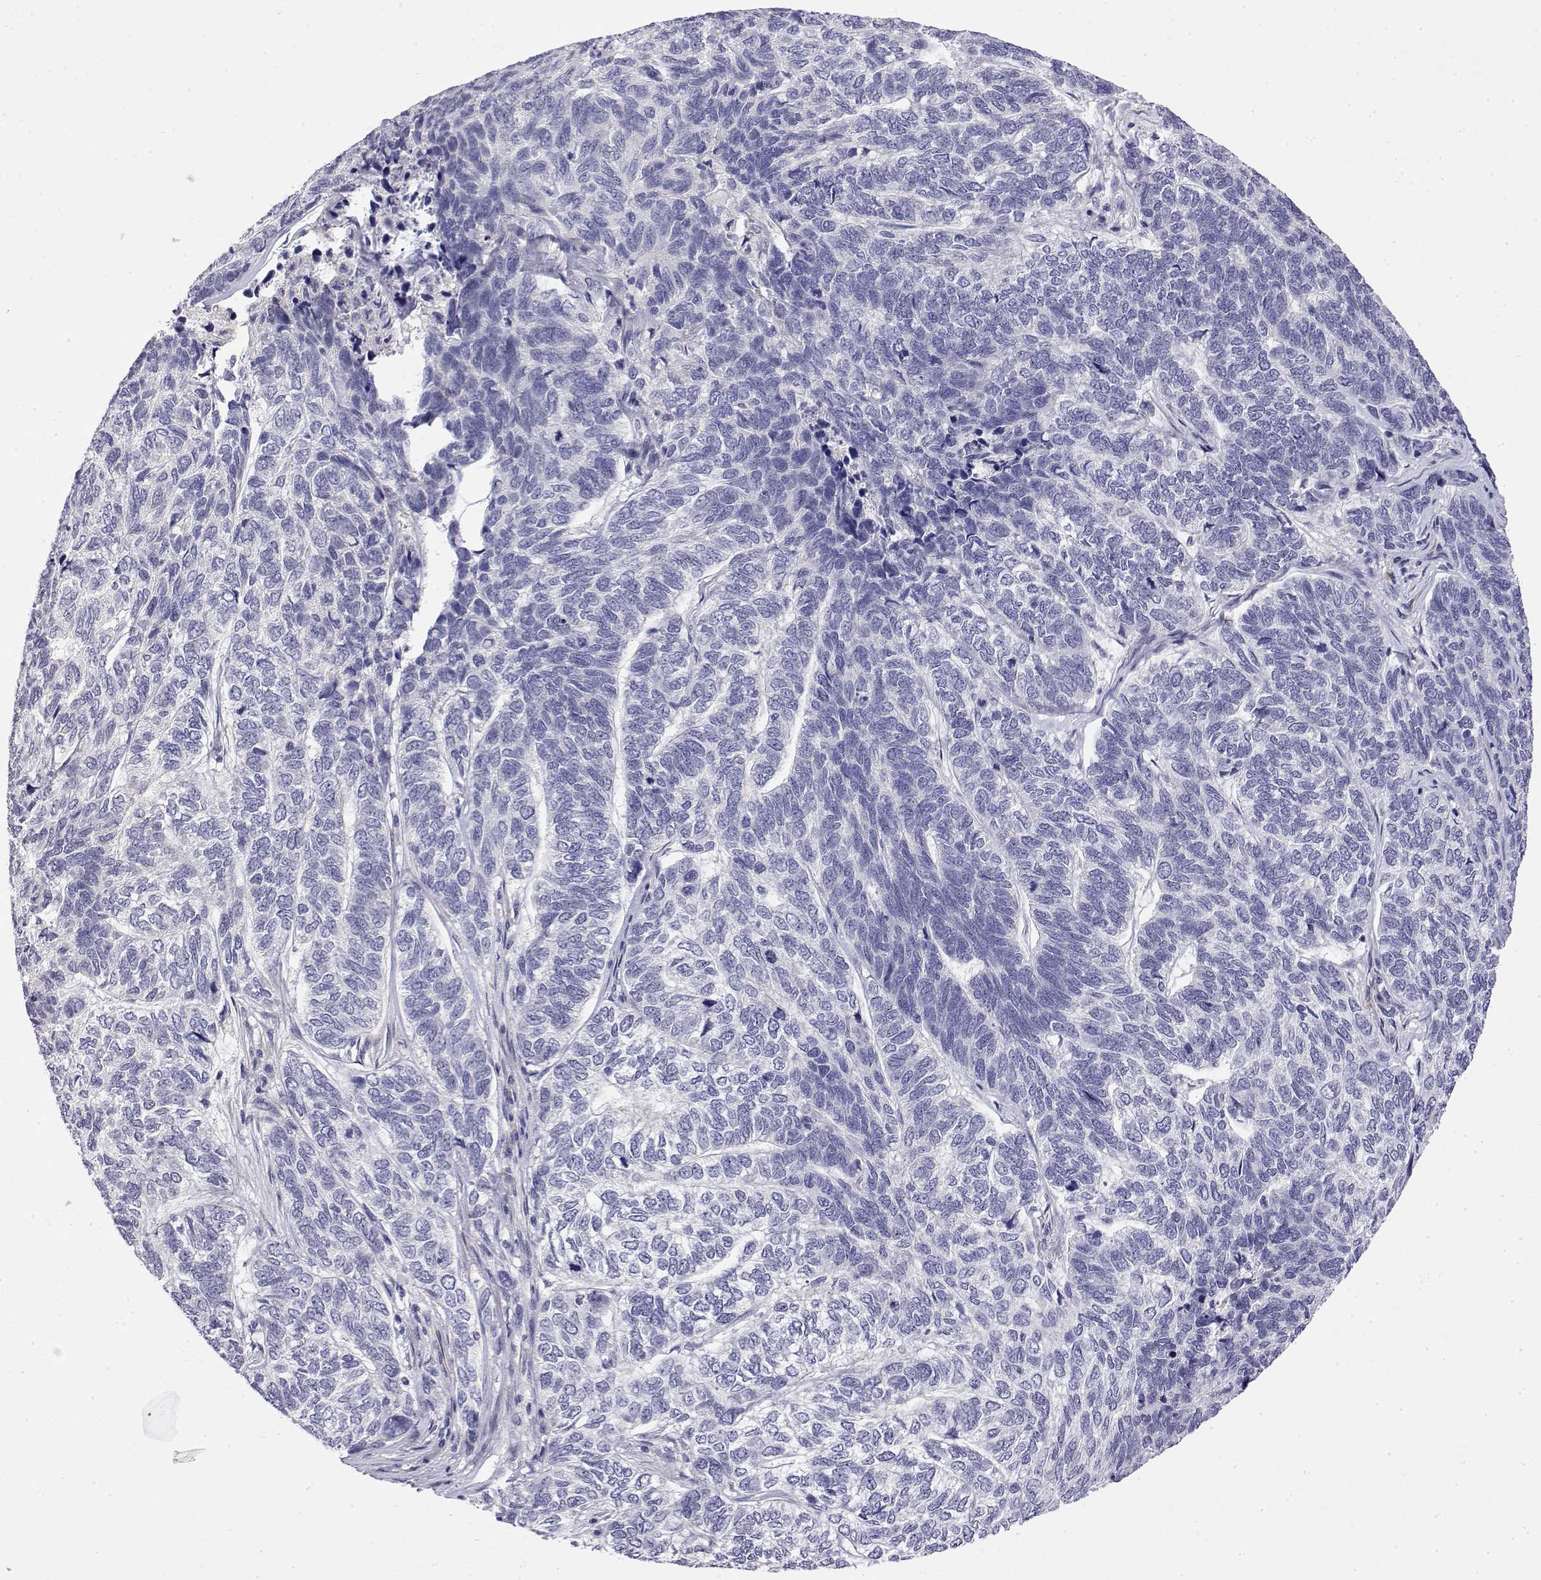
{"staining": {"intensity": "negative", "quantity": "none", "location": "none"}, "tissue": "skin cancer", "cell_type": "Tumor cells", "image_type": "cancer", "snomed": [{"axis": "morphology", "description": "Basal cell carcinoma"}, {"axis": "topography", "description": "Skin"}], "caption": "A photomicrograph of skin basal cell carcinoma stained for a protein displays no brown staining in tumor cells.", "gene": "LY6D", "patient": {"sex": "female", "age": 65}}